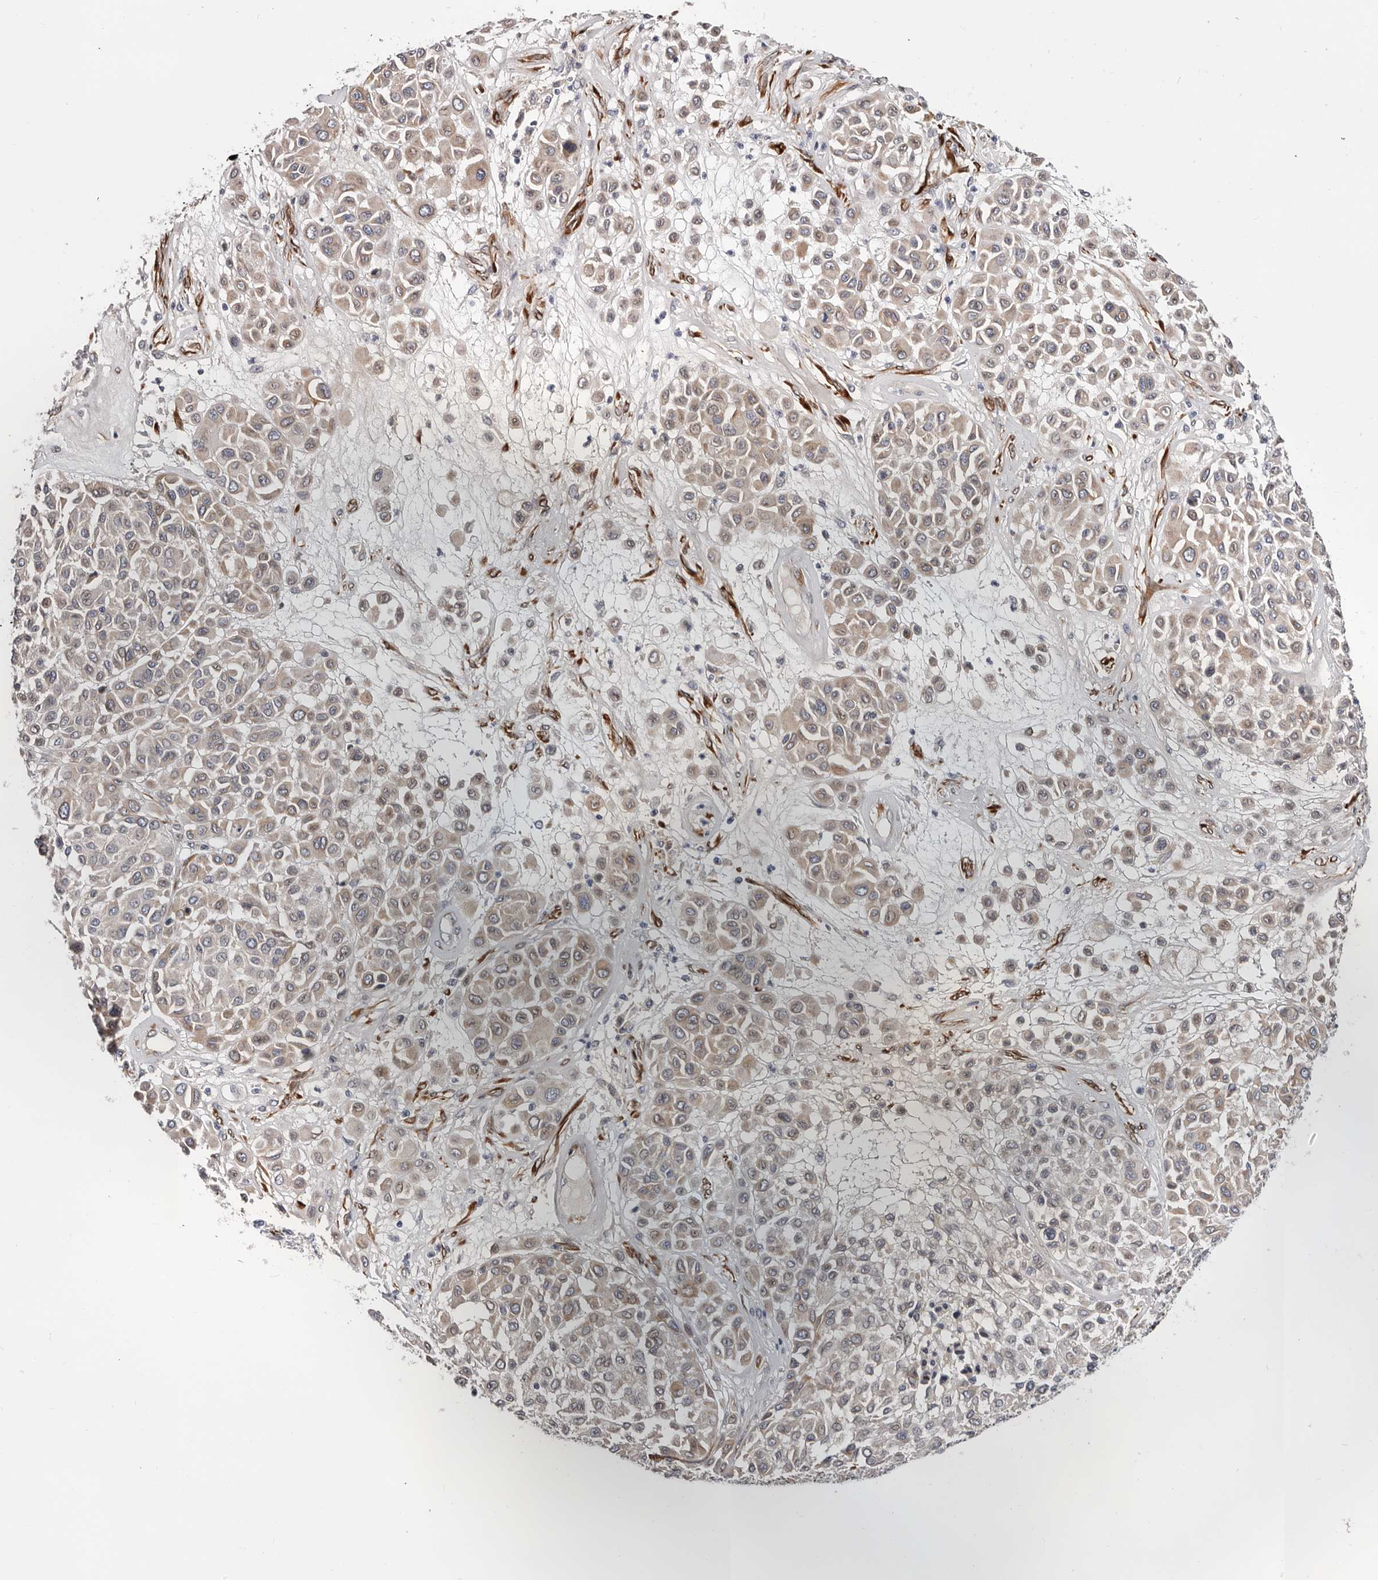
{"staining": {"intensity": "weak", "quantity": "25%-75%", "location": "cytoplasmic/membranous"}, "tissue": "melanoma", "cell_type": "Tumor cells", "image_type": "cancer", "snomed": [{"axis": "morphology", "description": "Malignant melanoma, Metastatic site"}, {"axis": "topography", "description": "Soft tissue"}], "caption": "Weak cytoplasmic/membranous expression is identified in about 25%-75% of tumor cells in malignant melanoma (metastatic site).", "gene": "USH1C", "patient": {"sex": "male", "age": 41}}